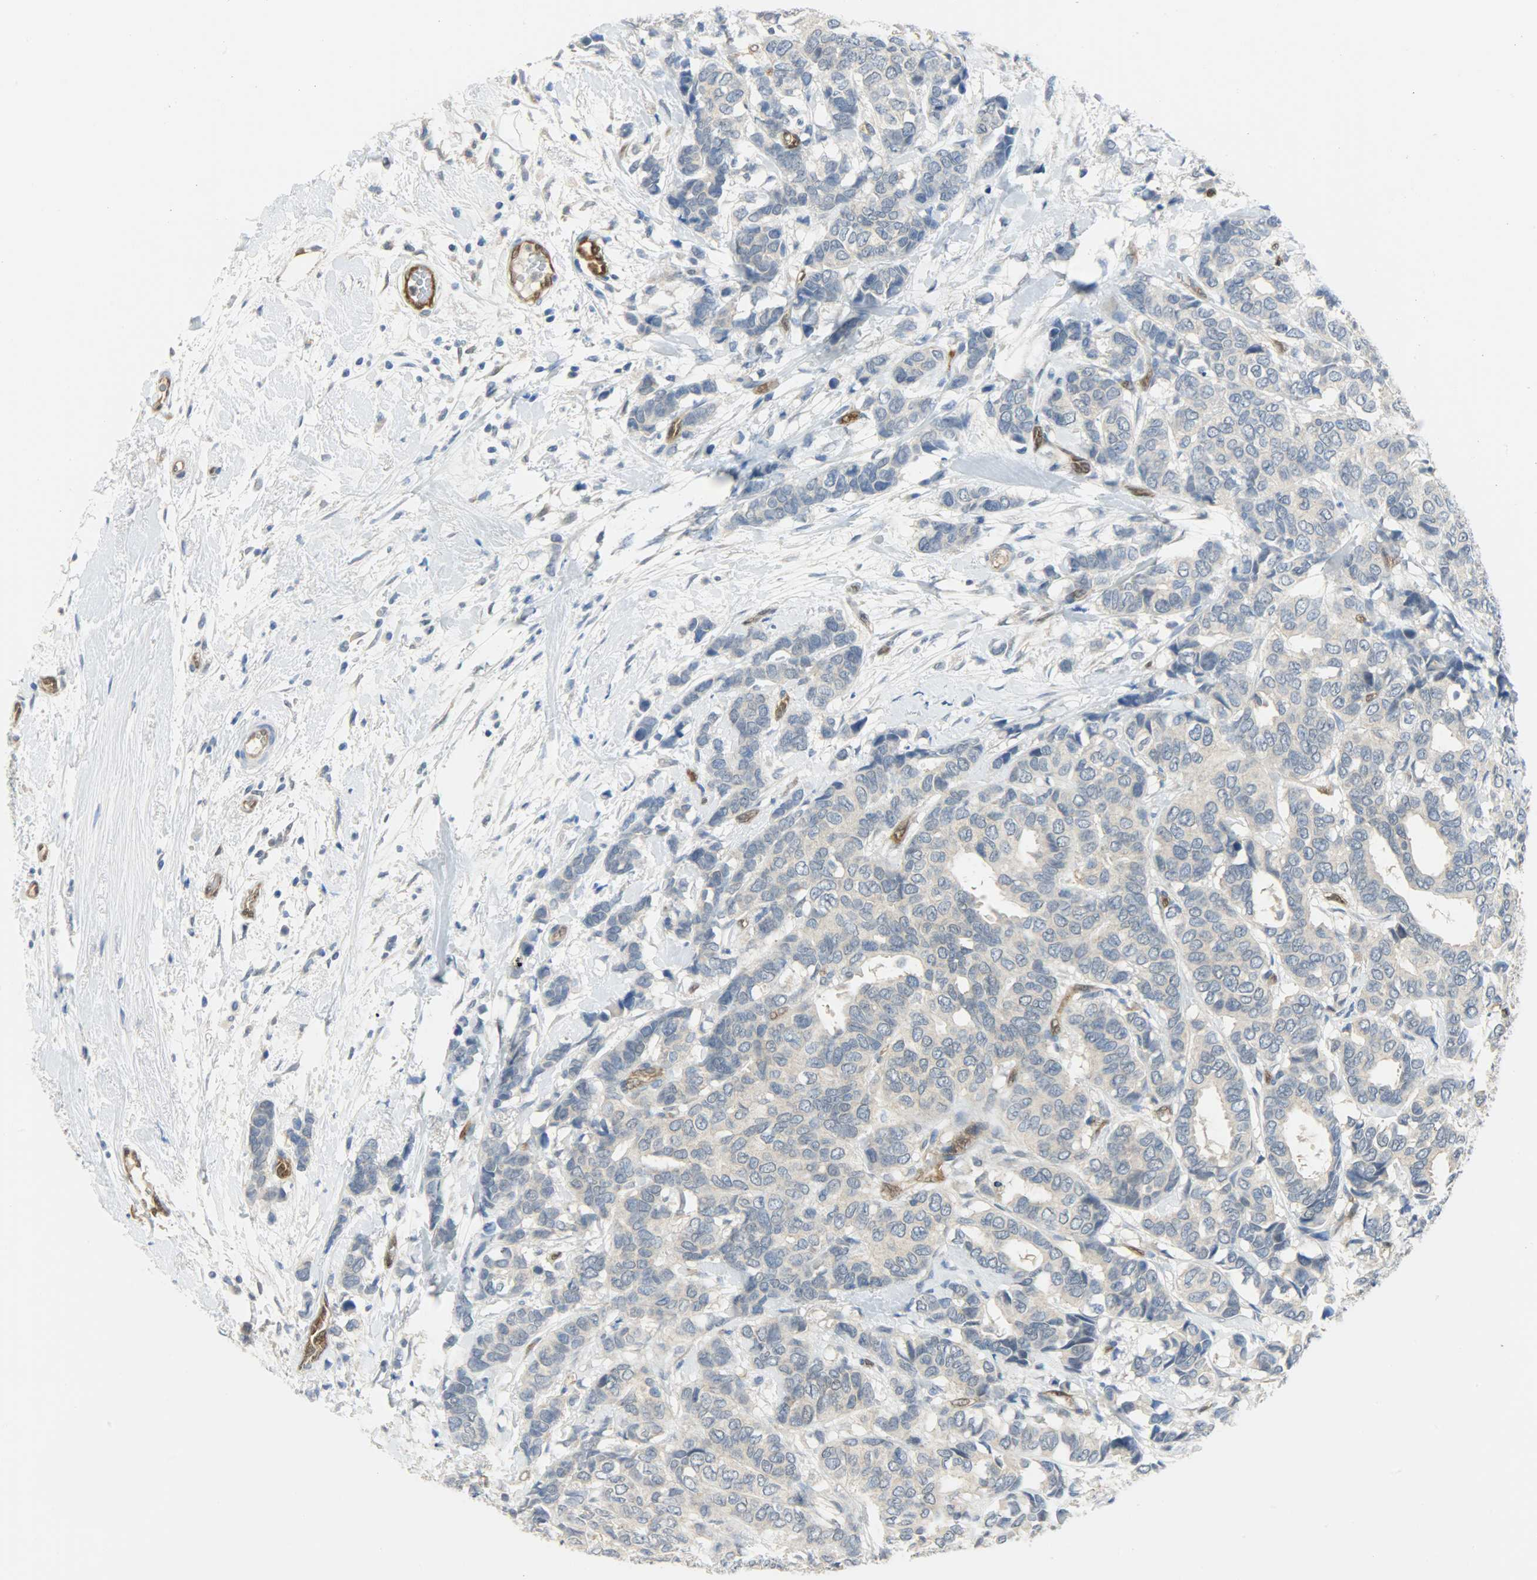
{"staining": {"intensity": "negative", "quantity": "none", "location": "none"}, "tissue": "breast cancer", "cell_type": "Tumor cells", "image_type": "cancer", "snomed": [{"axis": "morphology", "description": "Duct carcinoma"}, {"axis": "topography", "description": "Breast"}], "caption": "DAB (3,3'-diaminobenzidine) immunohistochemical staining of human intraductal carcinoma (breast) displays no significant positivity in tumor cells. (DAB (3,3'-diaminobenzidine) immunohistochemistry (IHC) visualized using brightfield microscopy, high magnification).", "gene": "FKBP1A", "patient": {"sex": "female", "age": 87}}